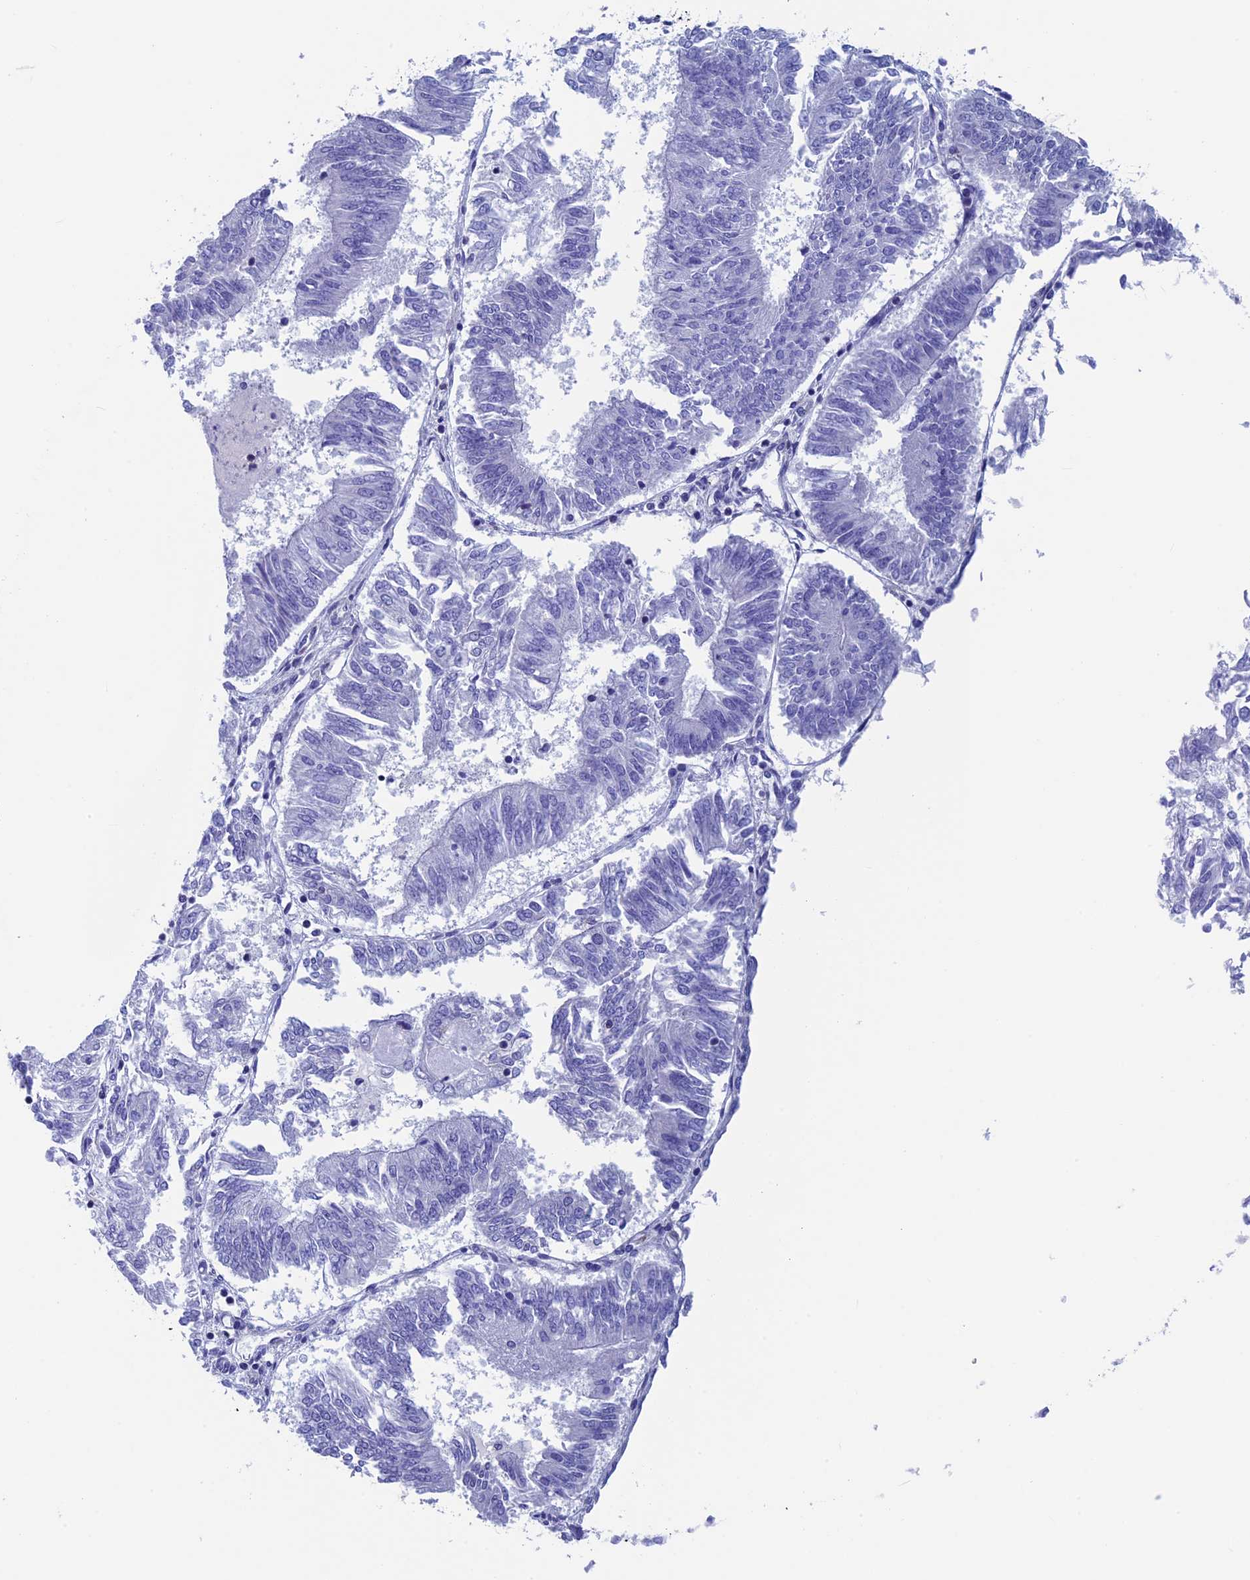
{"staining": {"intensity": "negative", "quantity": "none", "location": "none"}, "tissue": "endometrial cancer", "cell_type": "Tumor cells", "image_type": "cancer", "snomed": [{"axis": "morphology", "description": "Adenocarcinoma, NOS"}, {"axis": "topography", "description": "Endometrium"}], "caption": "Histopathology image shows no significant protein positivity in tumor cells of endometrial cancer (adenocarcinoma).", "gene": "SEPTIN1", "patient": {"sex": "female", "age": 58}}